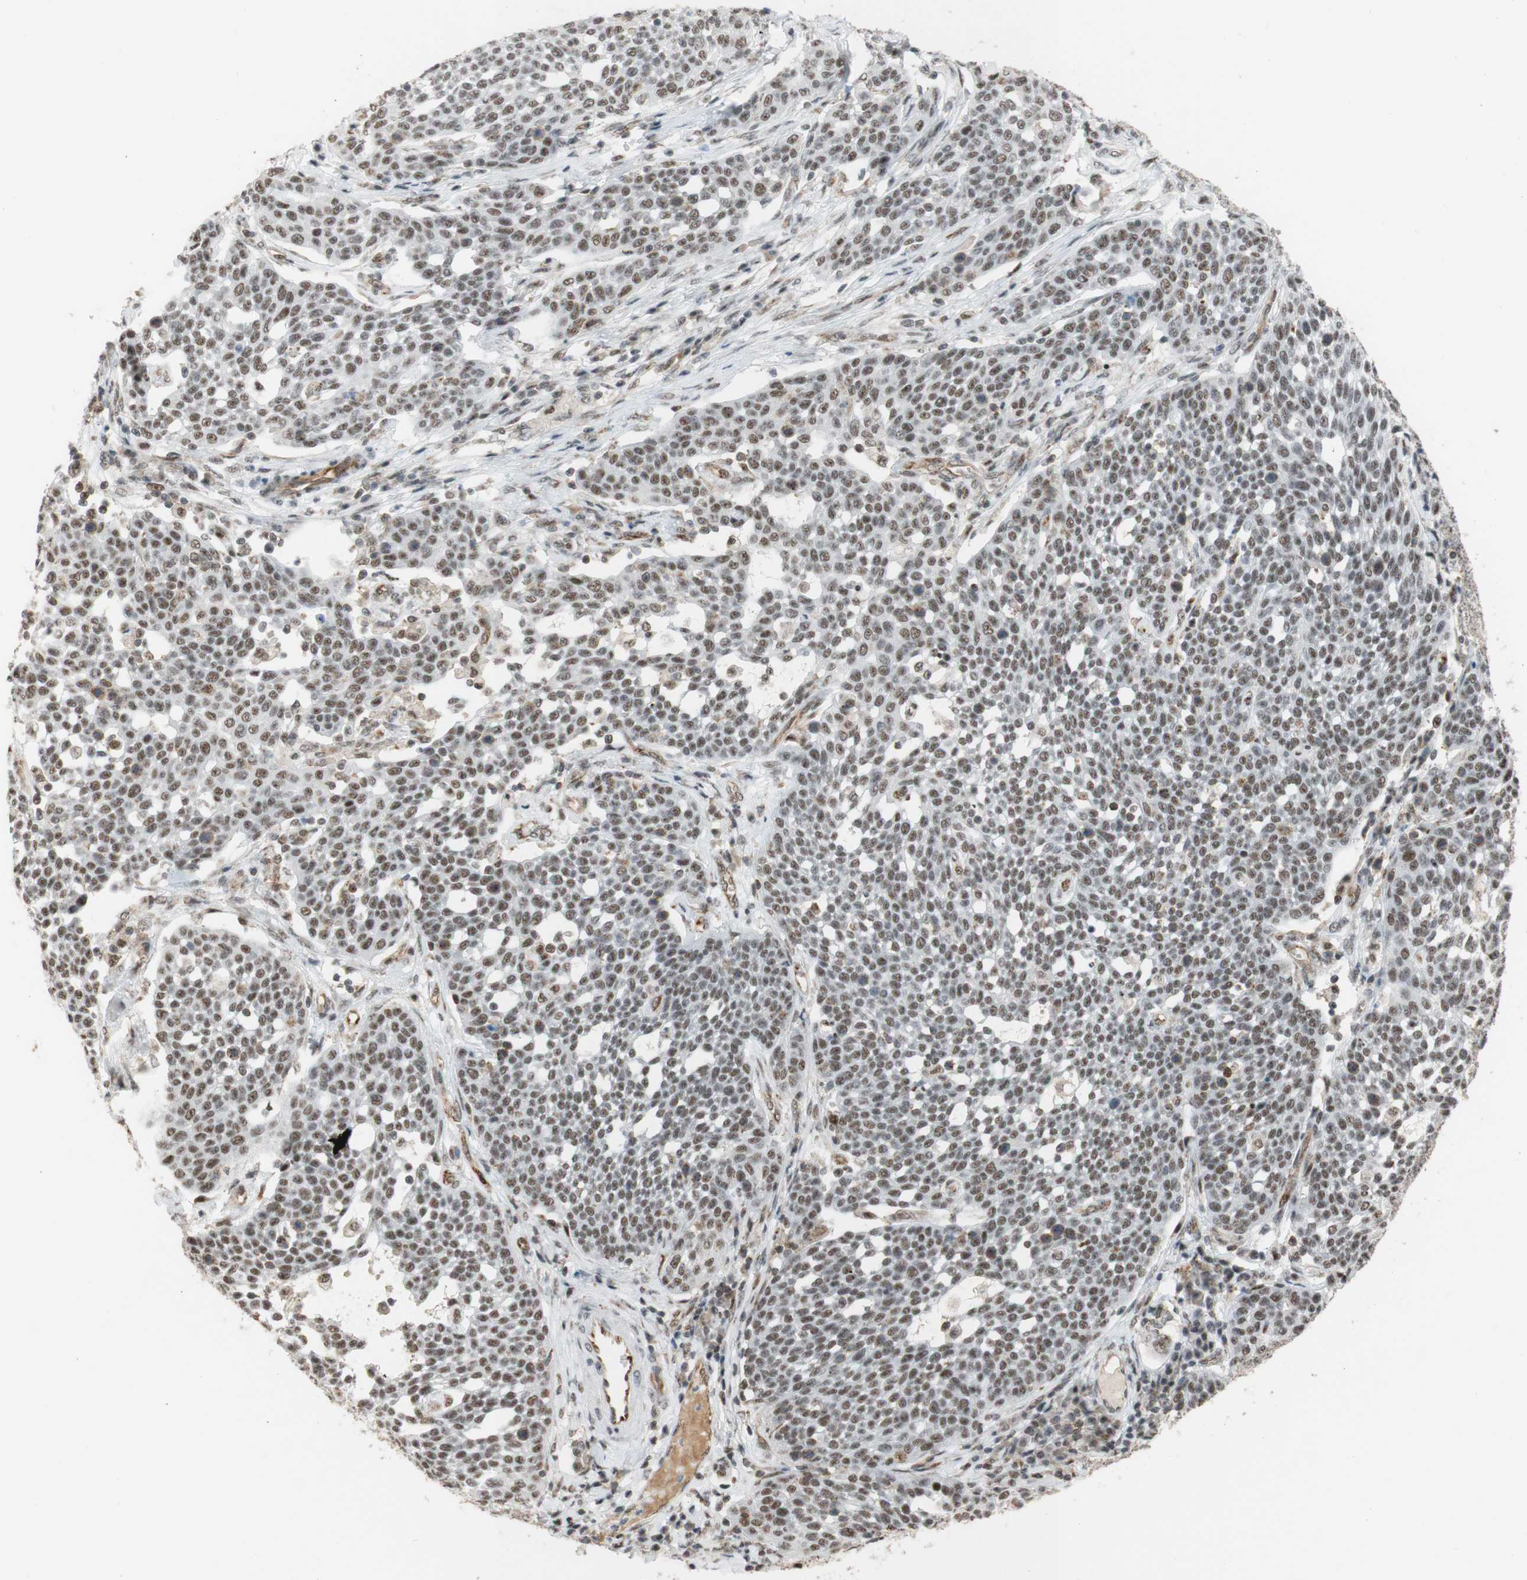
{"staining": {"intensity": "weak", "quantity": ">75%", "location": "nuclear"}, "tissue": "cervical cancer", "cell_type": "Tumor cells", "image_type": "cancer", "snomed": [{"axis": "morphology", "description": "Squamous cell carcinoma, NOS"}, {"axis": "topography", "description": "Cervix"}], "caption": "High-power microscopy captured an IHC image of cervical squamous cell carcinoma, revealing weak nuclear expression in about >75% of tumor cells. Using DAB (3,3'-diaminobenzidine) (brown) and hematoxylin (blue) stains, captured at high magnification using brightfield microscopy.", "gene": "SAP18", "patient": {"sex": "female", "age": 34}}